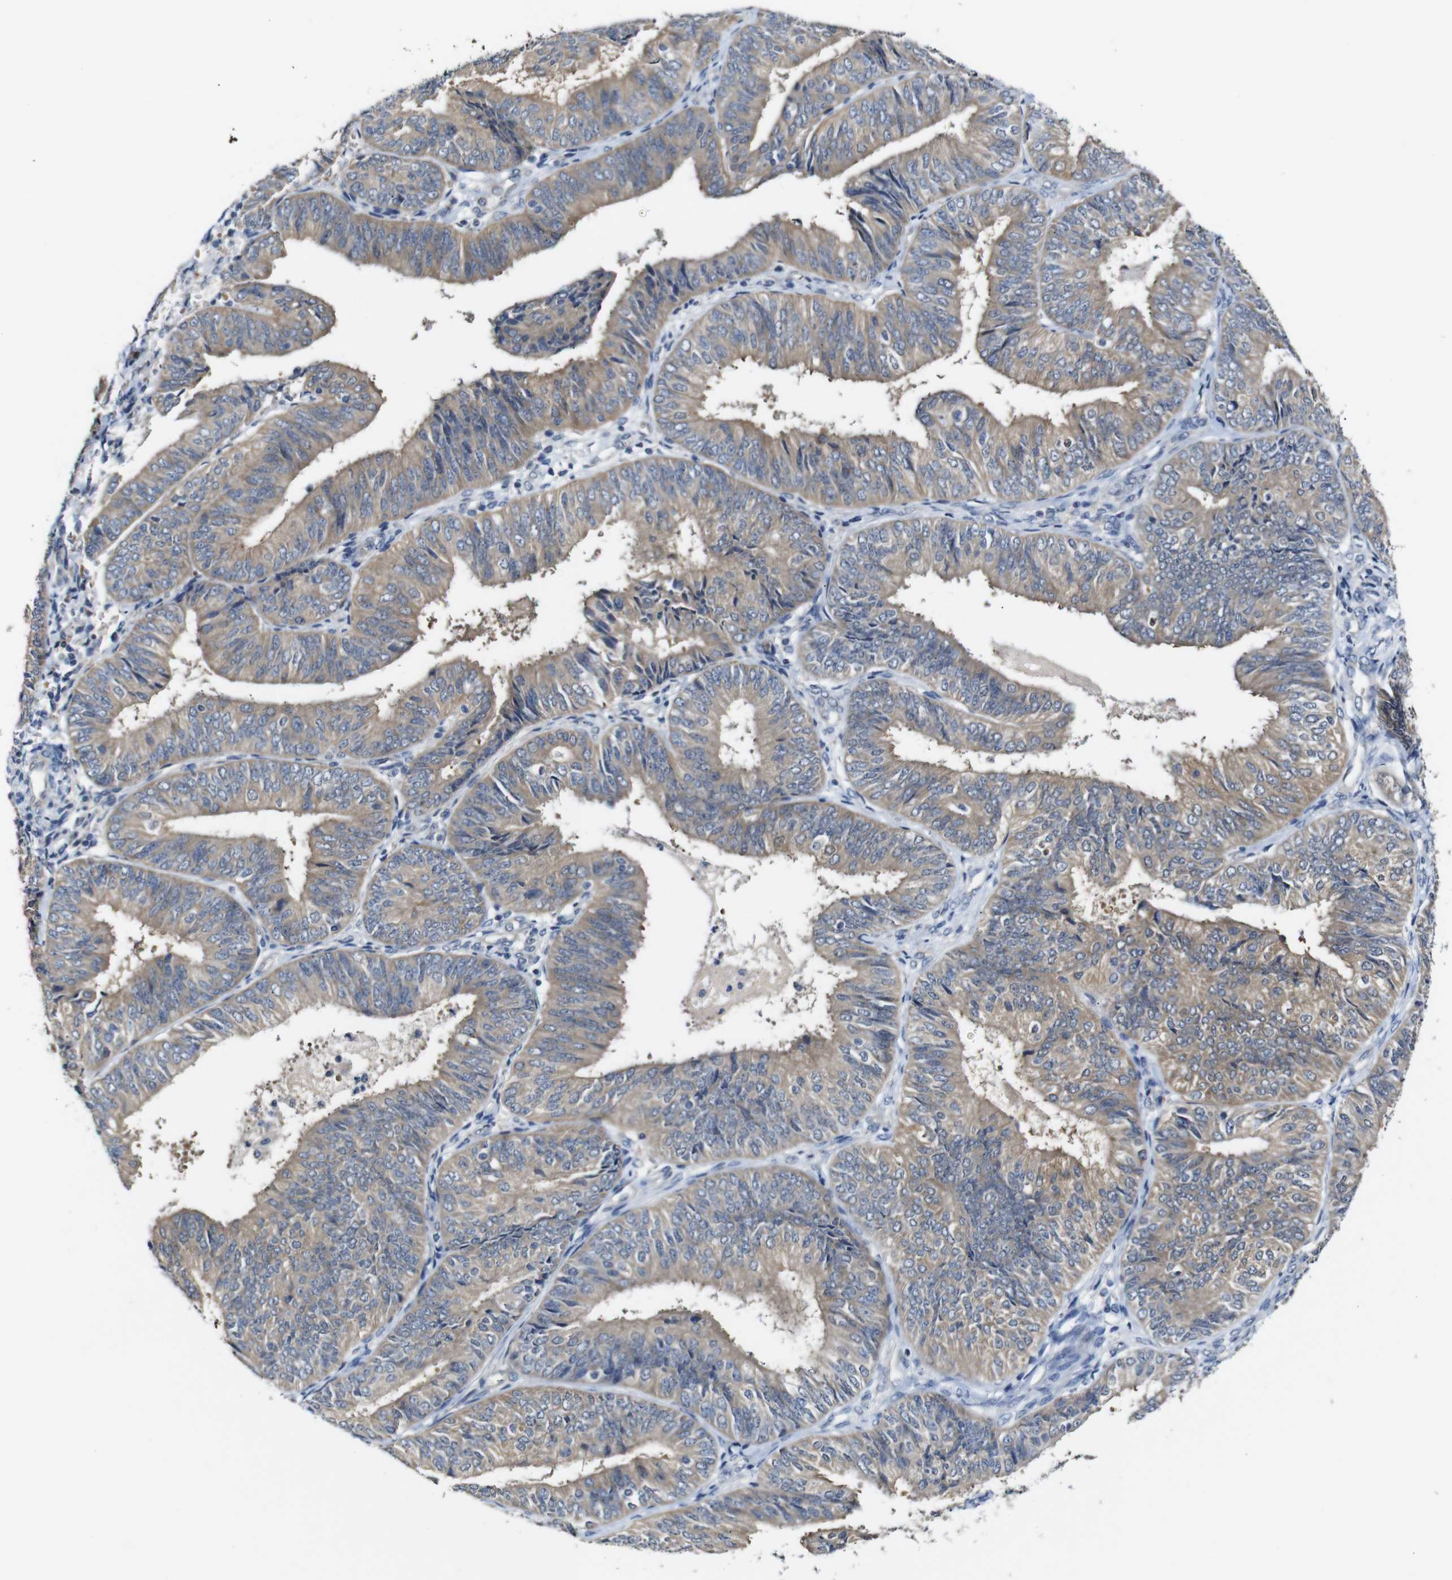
{"staining": {"intensity": "moderate", "quantity": ">75%", "location": "cytoplasmic/membranous"}, "tissue": "endometrial cancer", "cell_type": "Tumor cells", "image_type": "cancer", "snomed": [{"axis": "morphology", "description": "Adenocarcinoma, NOS"}, {"axis": "topography", "description": "Endometrium"}], "caption": "IHC of endometrial cancer demonstrates medium levels of moderate cytoplasmic/membranous positivity in about >75% of tumor cells.", "gene": "TBC1D32", "patient": {"sex": "female", "age": 58}}